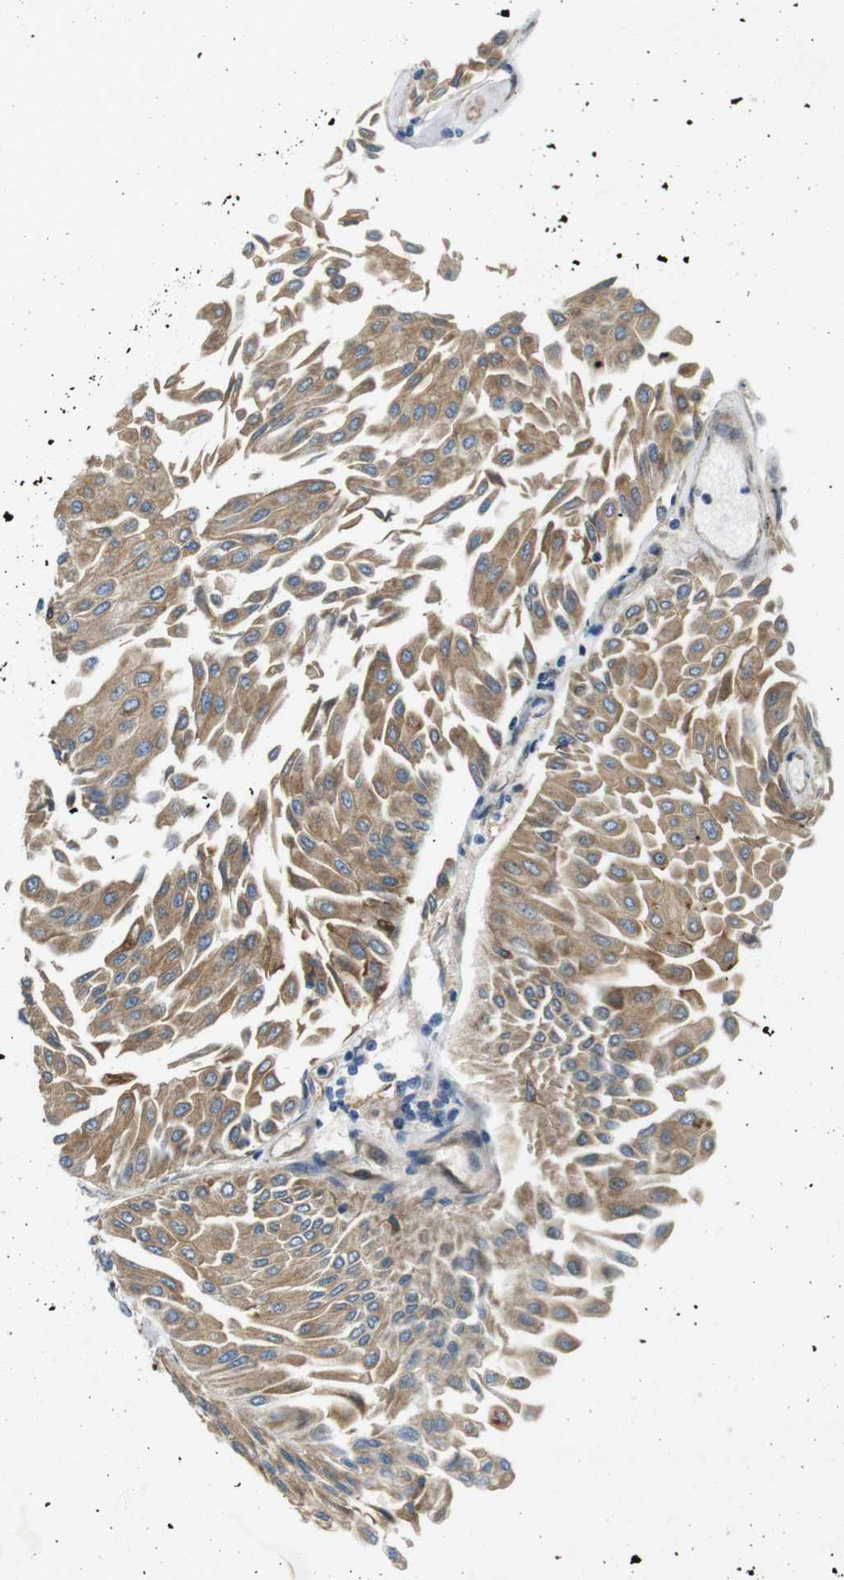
{"staining": {"intensity": "moderate", "quantity": ">75%", "location": "cytoplasmic/membranous"}, "tissue": "urothelial cancer", "cell_type": "Tumor cells", "image_type": "cancer", "snomed": [{"axis": "morphology", "description": "Urothelial carcinoma, Low grade"}, {"axis": "topography", "description": "Urinary bladder"}], "caption": "A micrograph of human urothelial cancer stained for a protein shows moderate cytoplasmic/membranous brown staining in tumor cells.", "gene": "PALD1", "patient": {"sex": "male", "age": 67}}